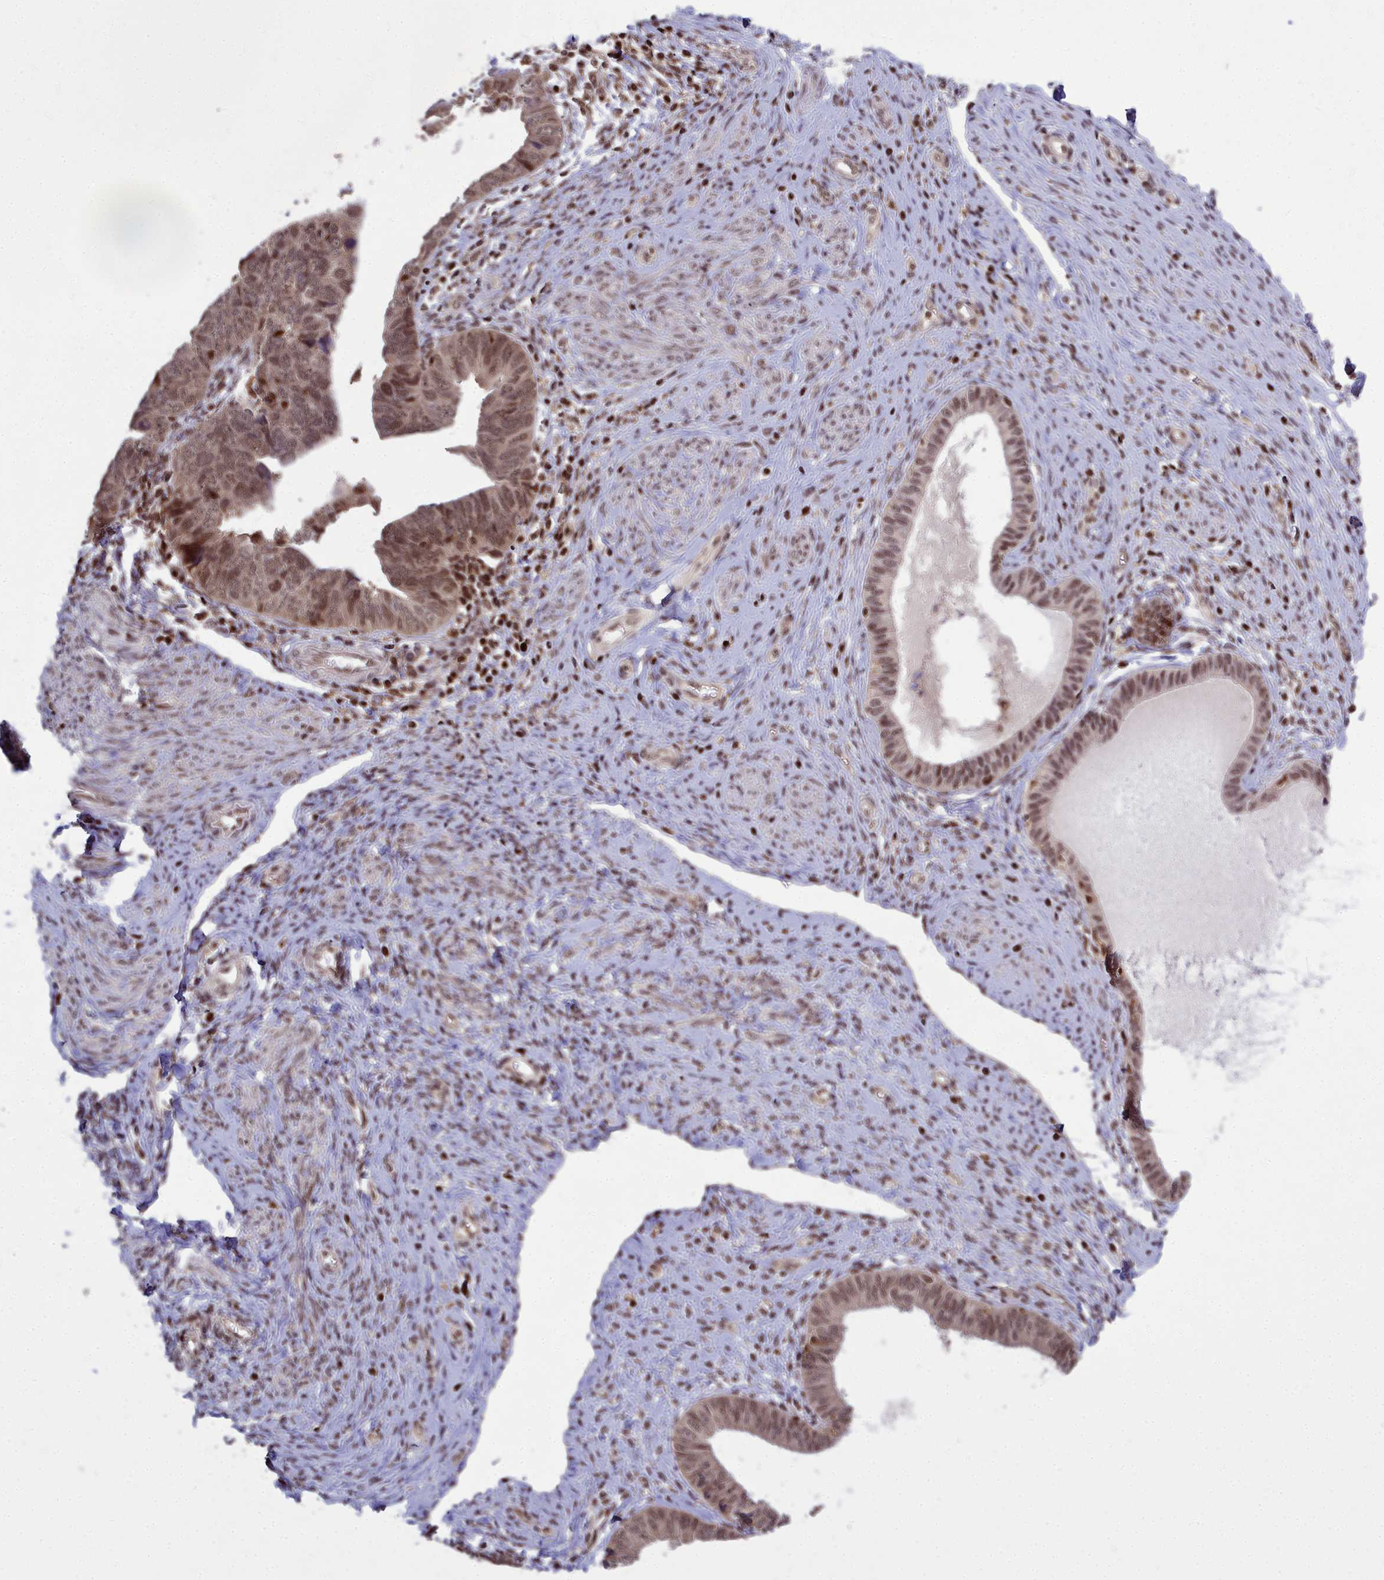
{"staining": {"intensity": "moderate", "quantity": ">75%", "location": "nuclear"}, "tissue": "endometrial cancer", "cell_type": "Tumor cells", "image_type": "cancer", "snomed": [{"axis": "morphology", "description": "Adenocarcinoma, NOS"}, {"axis": "topography", "description": "Endometrium"}], "caption": "Immunohistochemical staining of endometrial adenocarcinoma exhibits medium levels of moderate nuclear protein expression in approximately >75% of tumor cells. (Brightfield microscopy of DAB IHC at high magnification).", "gene": "GMEB1", "patient": {"sex": "female", "age": 79}}